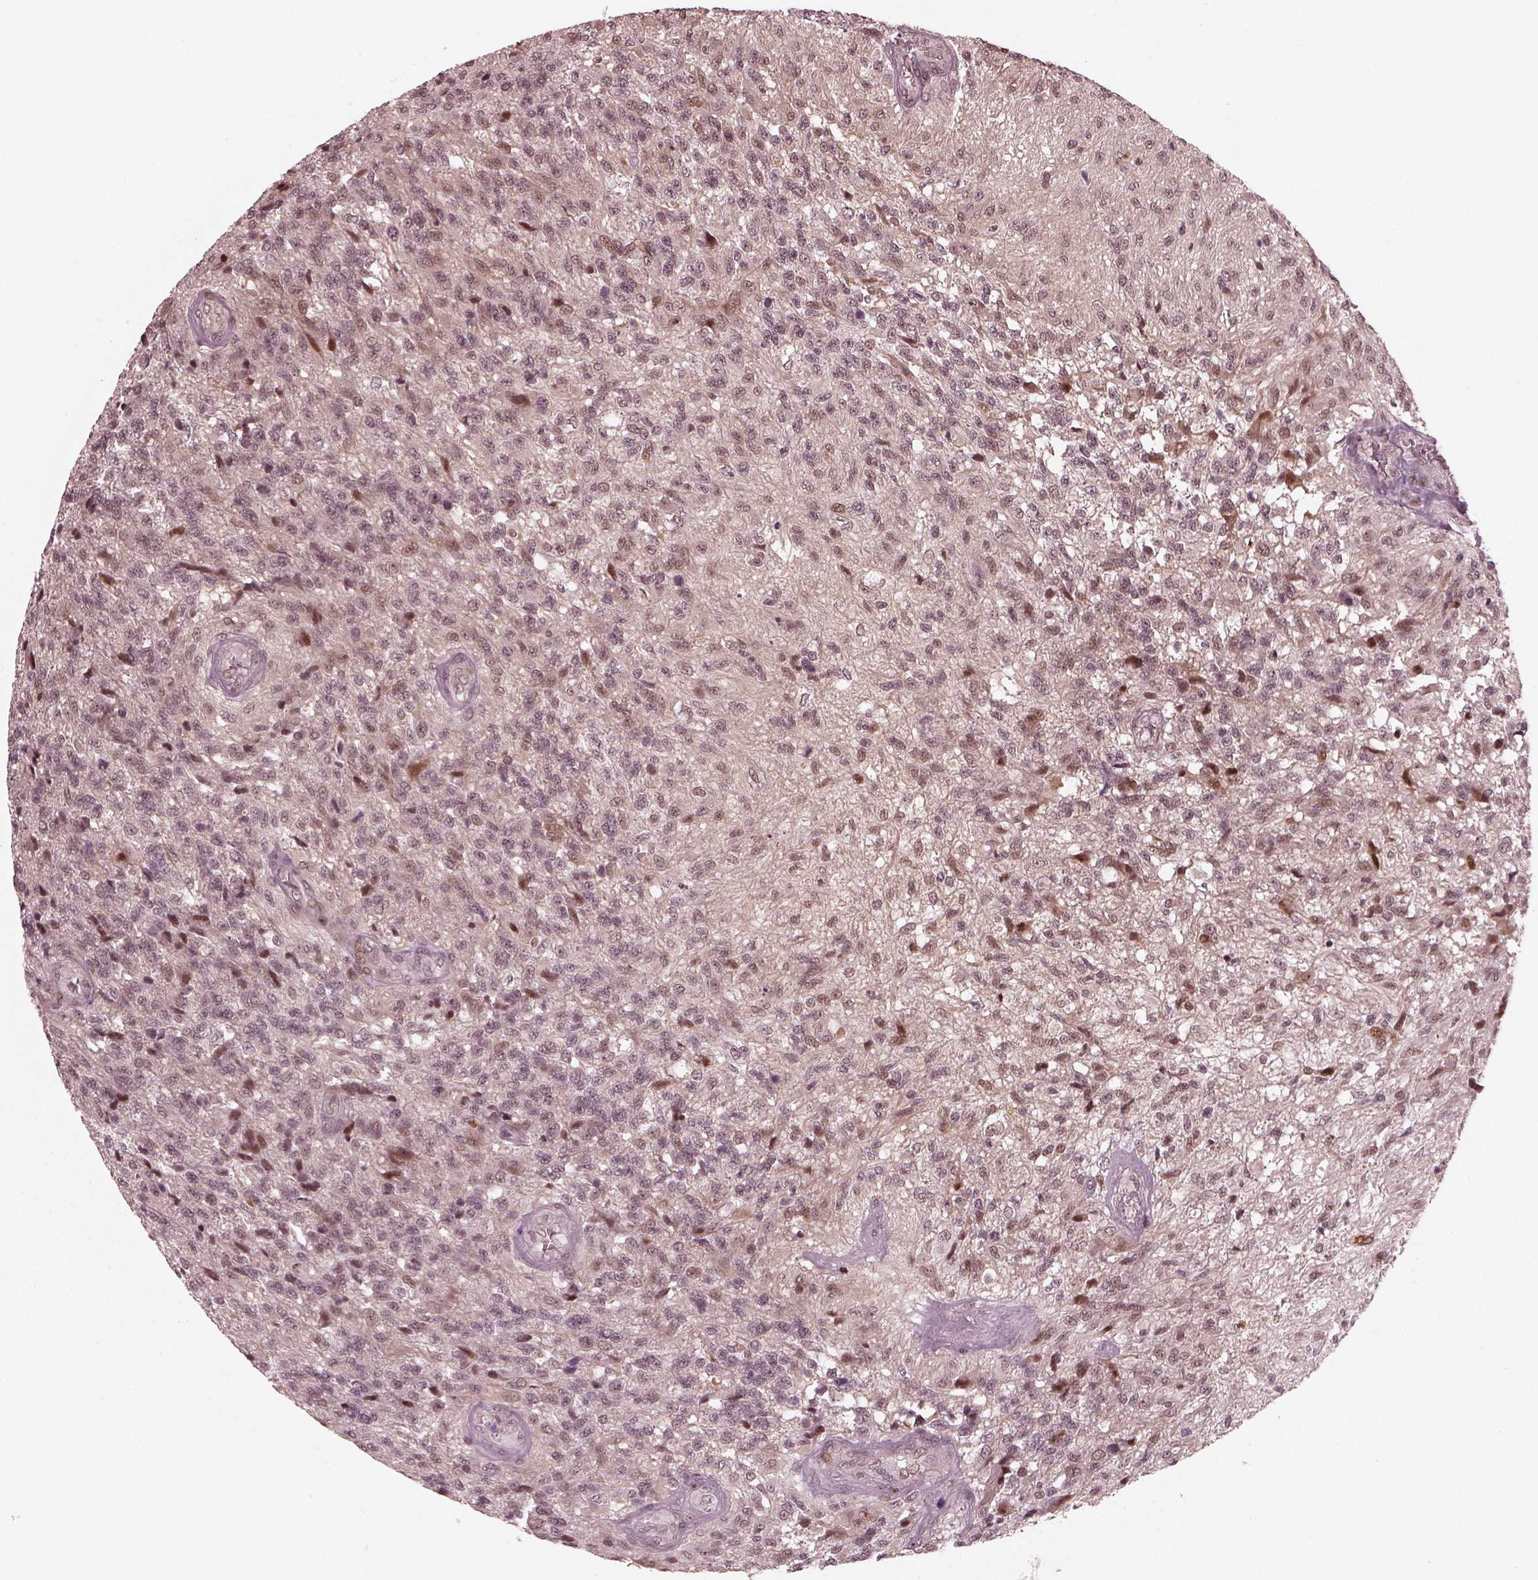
{"staining": {"intensity": "moderate", "quantity": "<25%", "location": "nuclear"}, "tissue": "glioma", "cell_type": "Tumor cells", "image_type": "cancer", "snomed": [{"axis": "morphology", "description": "Glioma, malignant, High grade"}, {"axis": "topography", "description": "Brain"}], "caption": "The immunohistochemical stain labels moderate nuclear positivity in tumor cells of glioma tissue. The staining is performed using DAB brown chromogen to label protein expression. The nuclei are counter-stained blue using hematoxylin.", "gene": "TRIB3", "patient": {"sex": "male", "age": 56}}